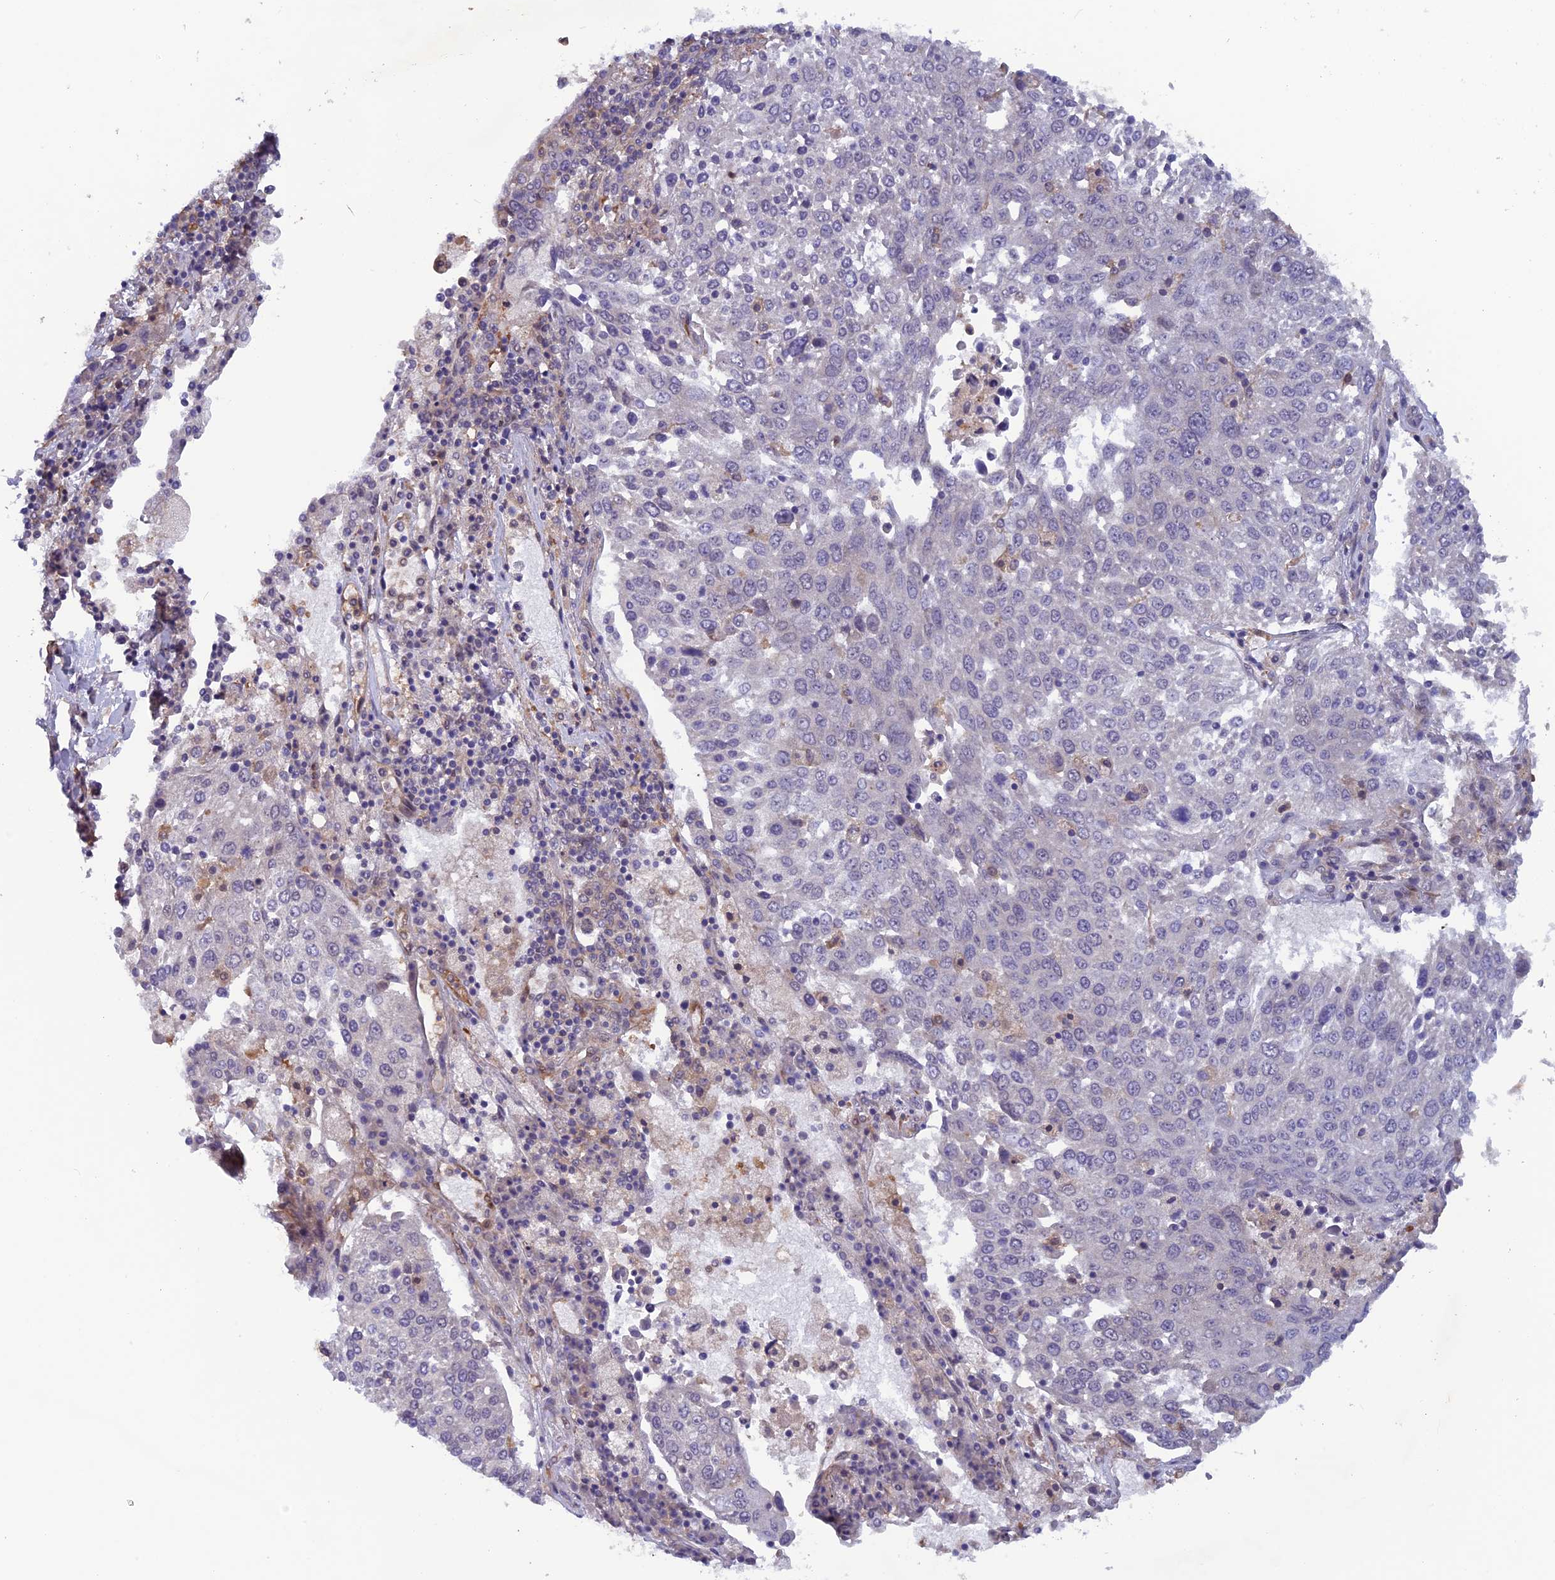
{"staining": {"intensity": "negative", "quantity": "none", "location": "none"}, "tissue": "lung cancer", "cell_type": "Tumor cells", "image_type": "cancer", "snomed": [{"axis": "morphology", "description": "Squamous cell carcinoma, NOS"}, {"axis": "topography", "description": "Lung"}], "caption": "A high-resolution histopathology image shows immunohistochemistry staining of lung squamous cell carcinoma, which shows no significant expression in tumor cells.", "gene": "MAST2", "patient": {"sex": "male", "age": 65}}